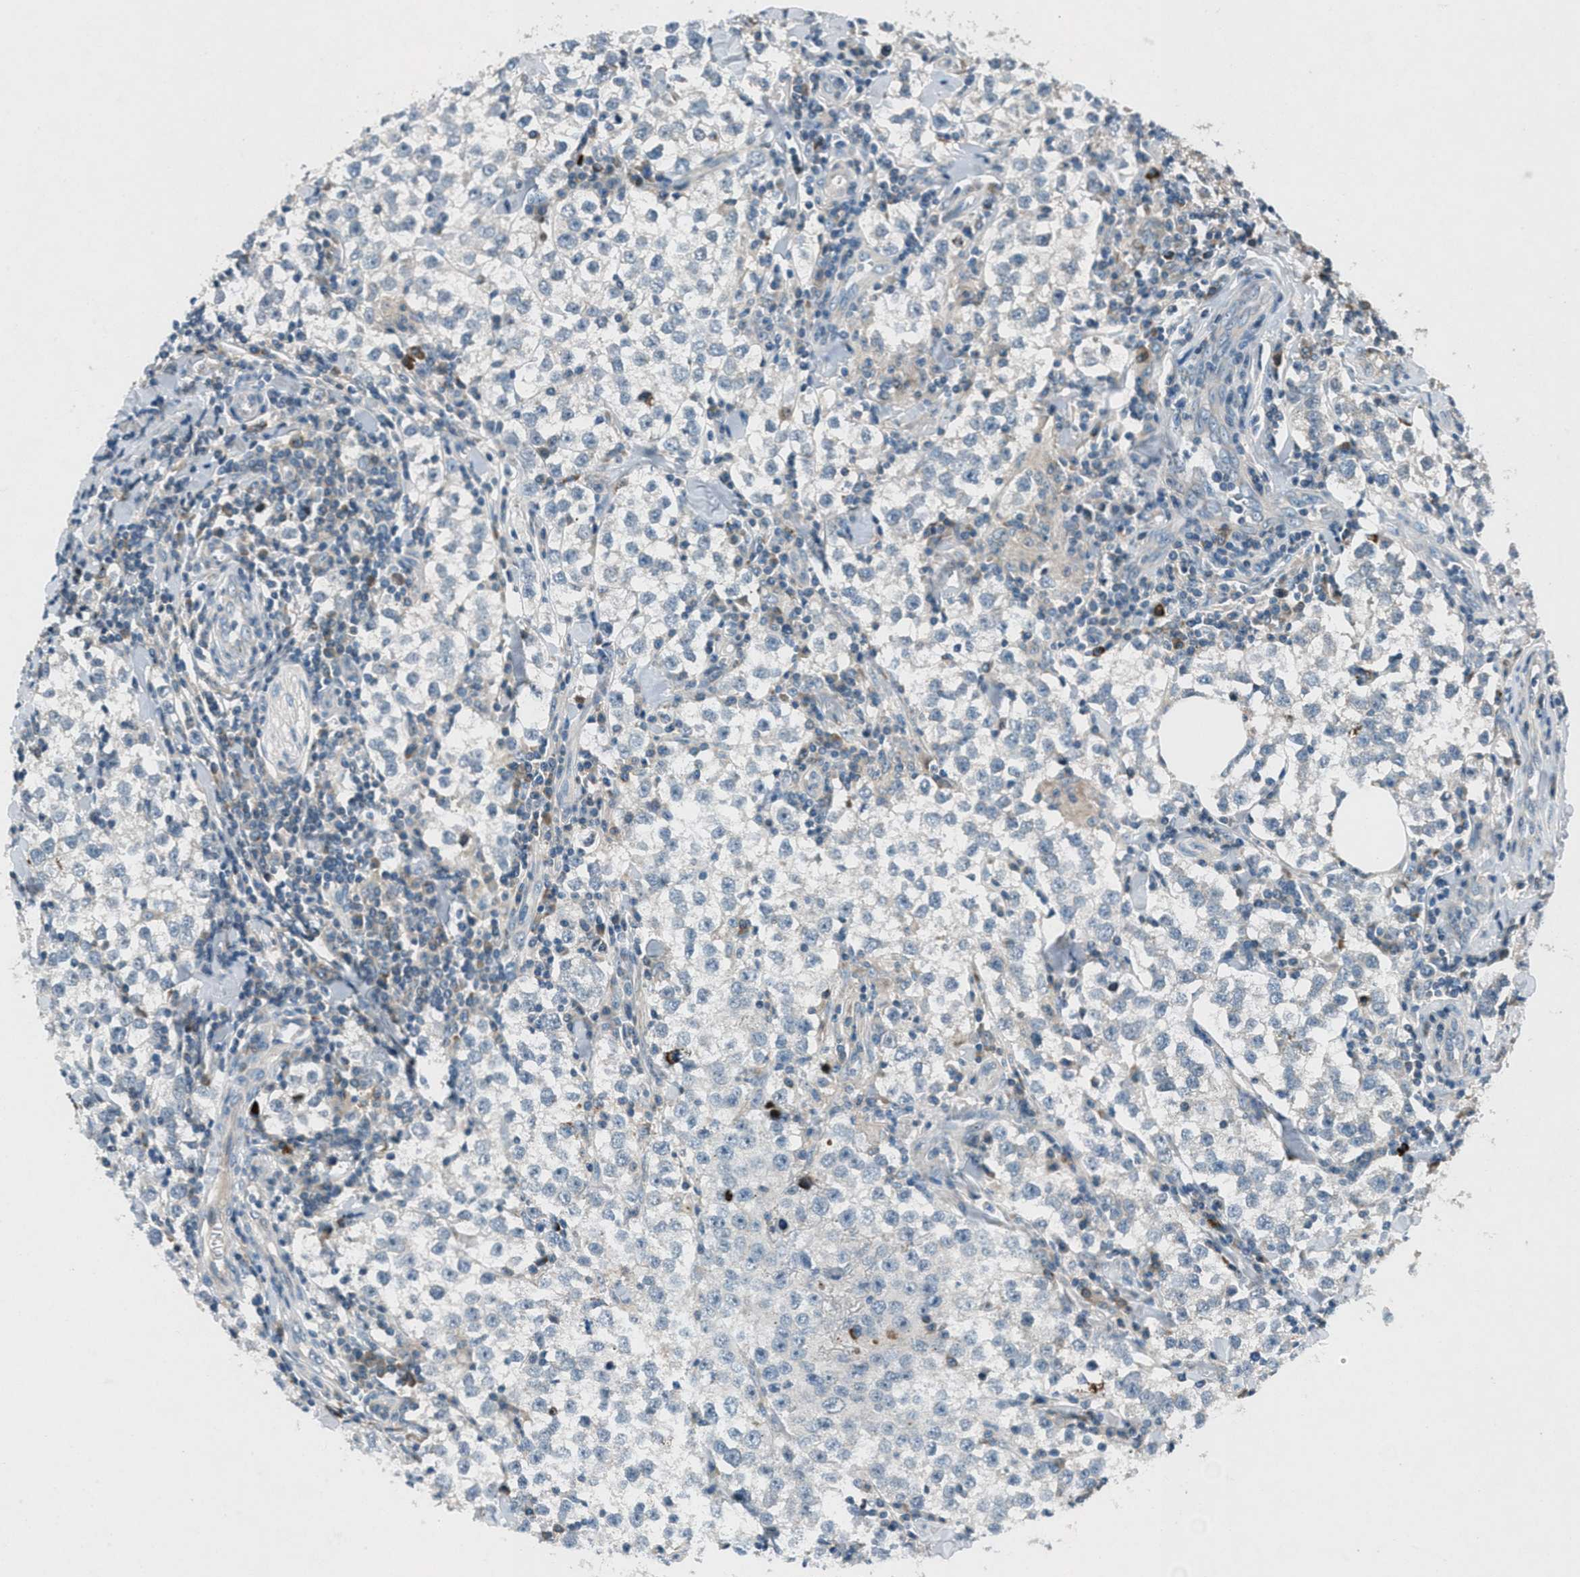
{"staining": {"intensity": "negative", "quantity": "none", "location": "none"}, "tissue": "testis cancer", "cell_type": "Tumor cells", "image_type": "cancer", "snomed": [{"axis": "morphology", "description": "Seminoma, NOS"}, {"axis": "morphology", "description": "Carcinoma, Embryonal, NOS"}, {"axis": "topography", "description": "Testis"}], "caption": "IHC micrograph of human testis cancer stained for a protein (brown), which shows no staining in tumor cells. (DAB (3,3'-diaminobenzidine) immunohistochemistry (IHC), high magnification).", "gene": "CLEC2D", "patient": {"sex": "male", "age": 36}}